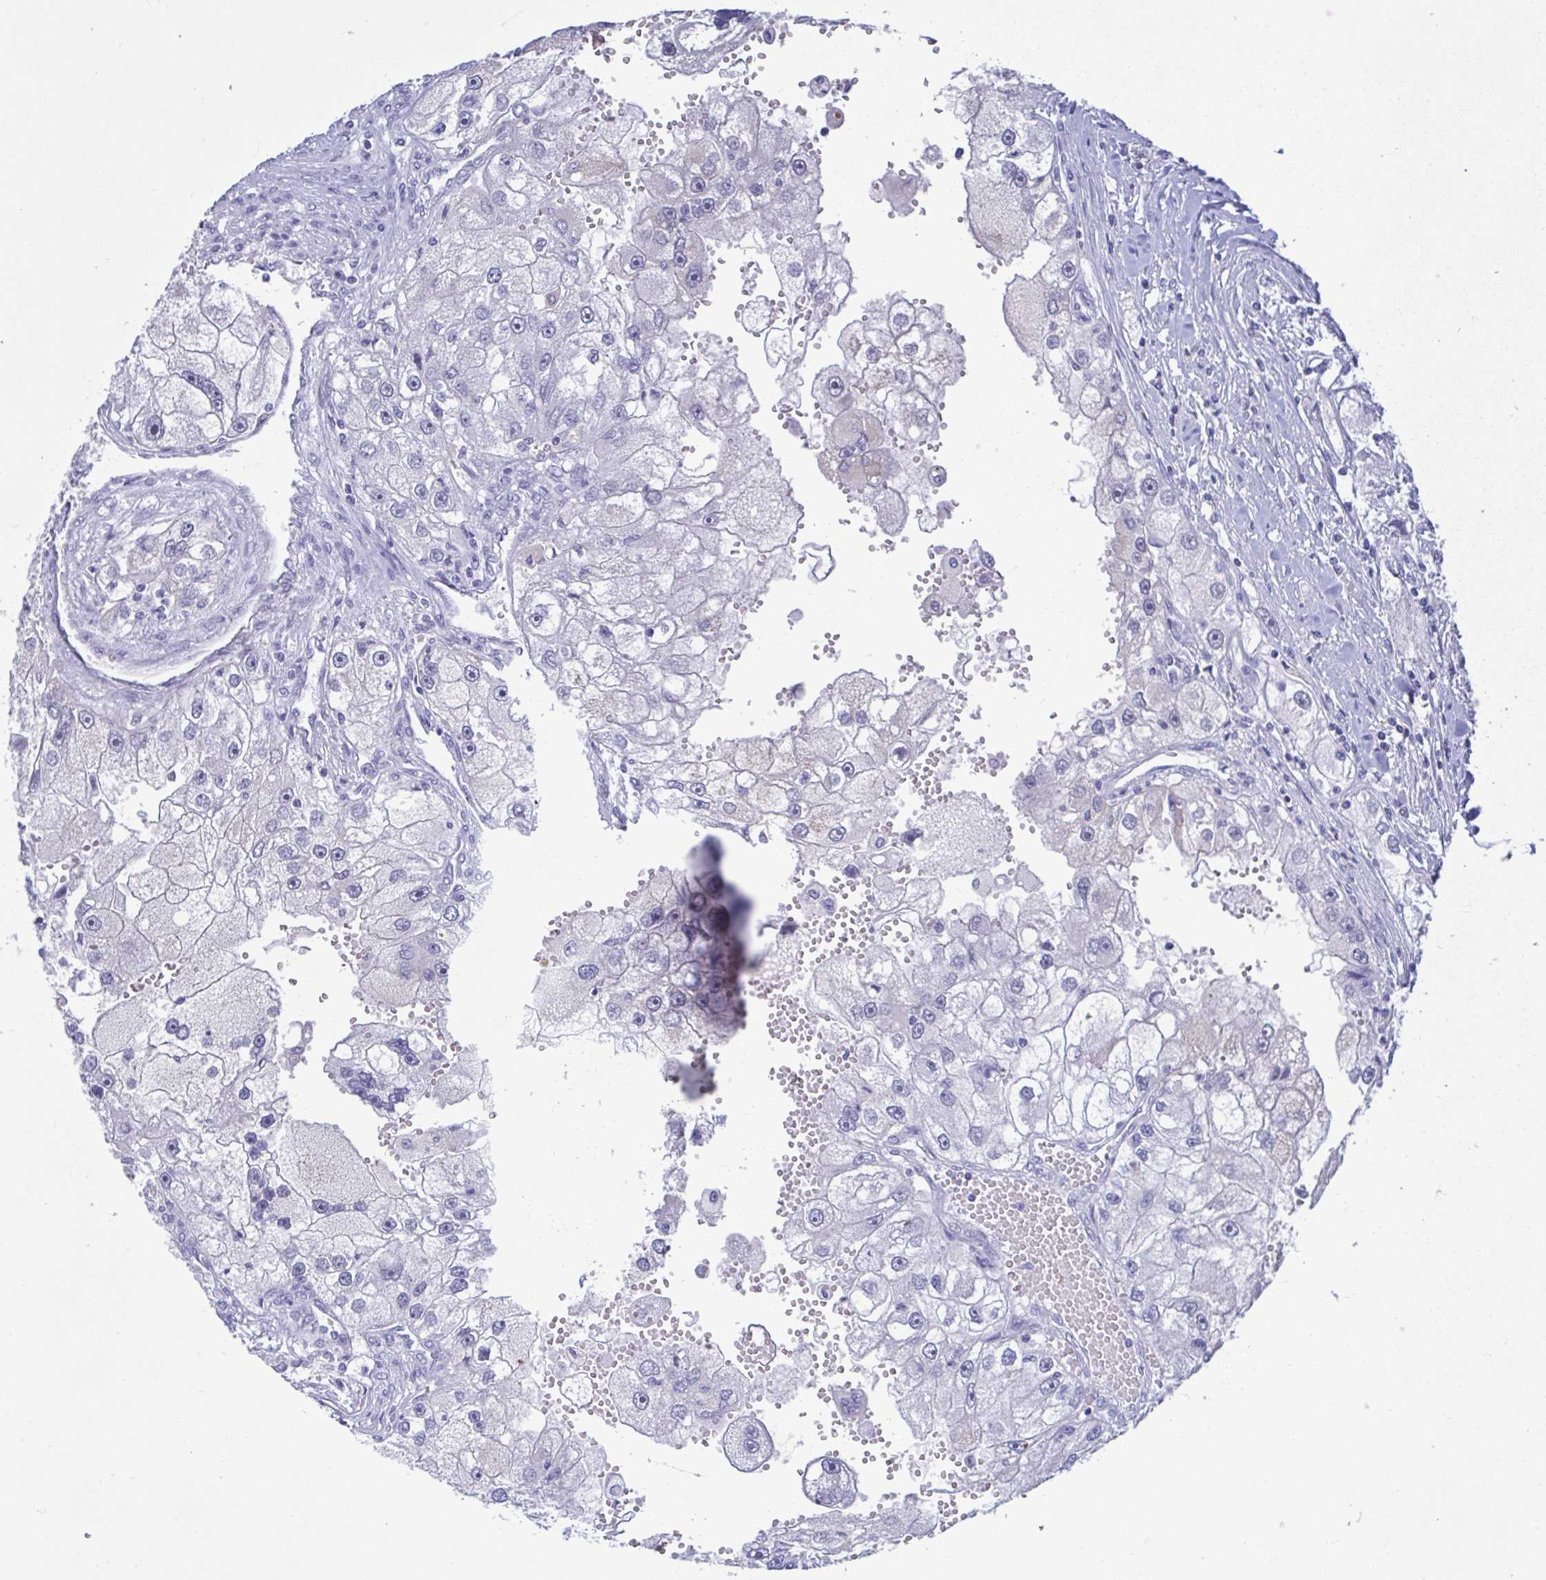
{"staining": {"intensity": "negative", "quantity": "none", "location": "none"}, "tissue": "renal cancer", "cell_type": "Tumor cells", "image_type": "cancer", "snomed": [{"axis": "morphology", "description": "Adenocarcinoma, NOS"}, {"axis": "topography", "description": "Kidney"}], "caption": "A histopathology image of human adenocarcinoma (renal) is negative for staining in tumor cells.", "gene": "PERM1", "patient": {"sex": "male", "age": 63}}